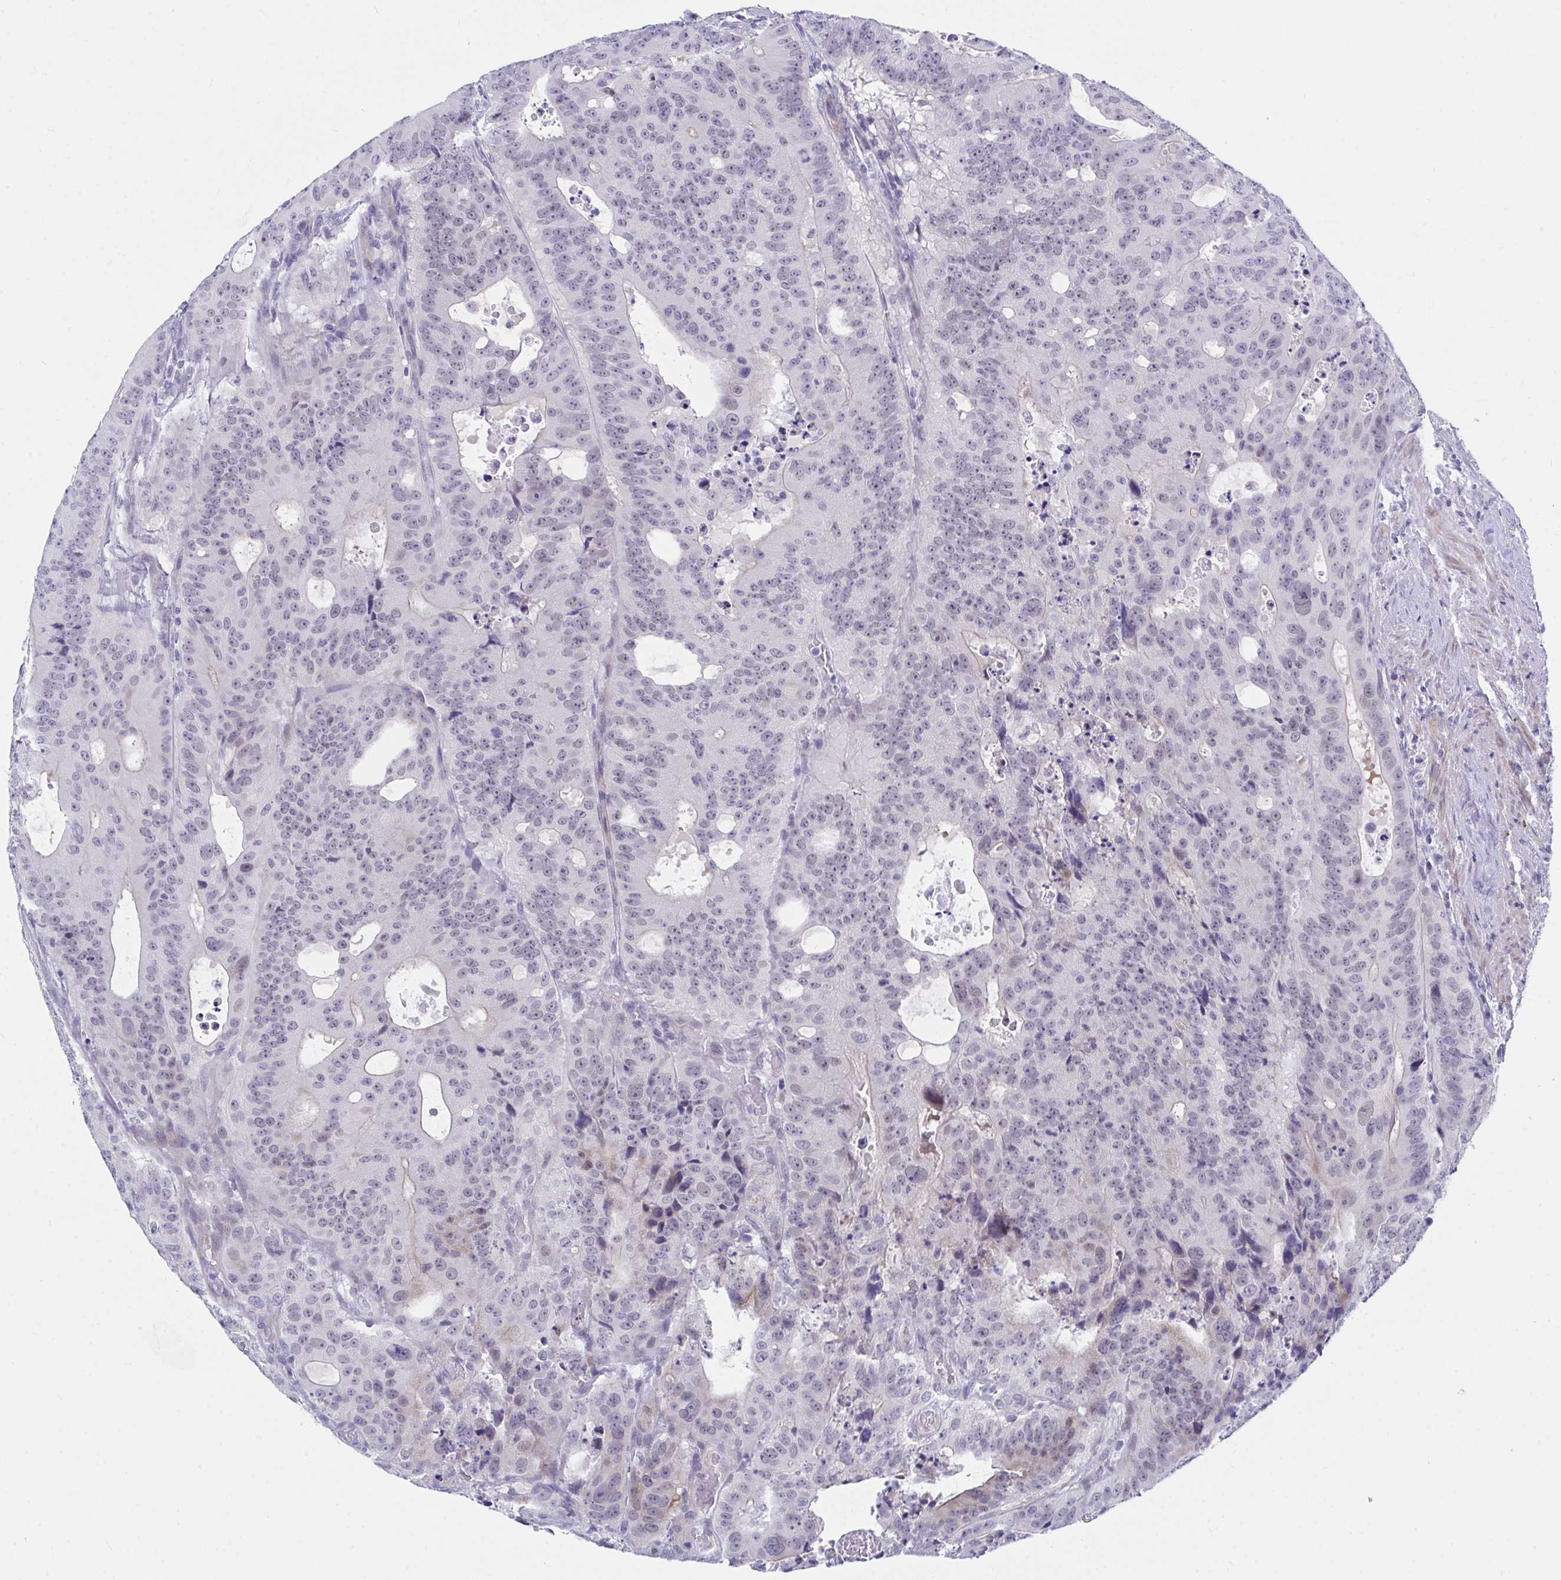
{"staining": {"intensity": "weak", "quantity": "<25%", "location": "nuclear"}, "tissue": "colorectal cancer", "cell_type": "Tumor cells", "image_type": "cancer", "snomed": [{"axis": "morphology", "description": "Adenocarcinoma, NOS"}, {"axis": "topography", "description": "Colon"}], "caption": "This is an immunohistochemistry (IHC) micrograph of human colorectal adenocarcinoma. There is no staining in tumor cells.", "gene": "DAOA", "patient": {"sex": "male", "age": 62}}